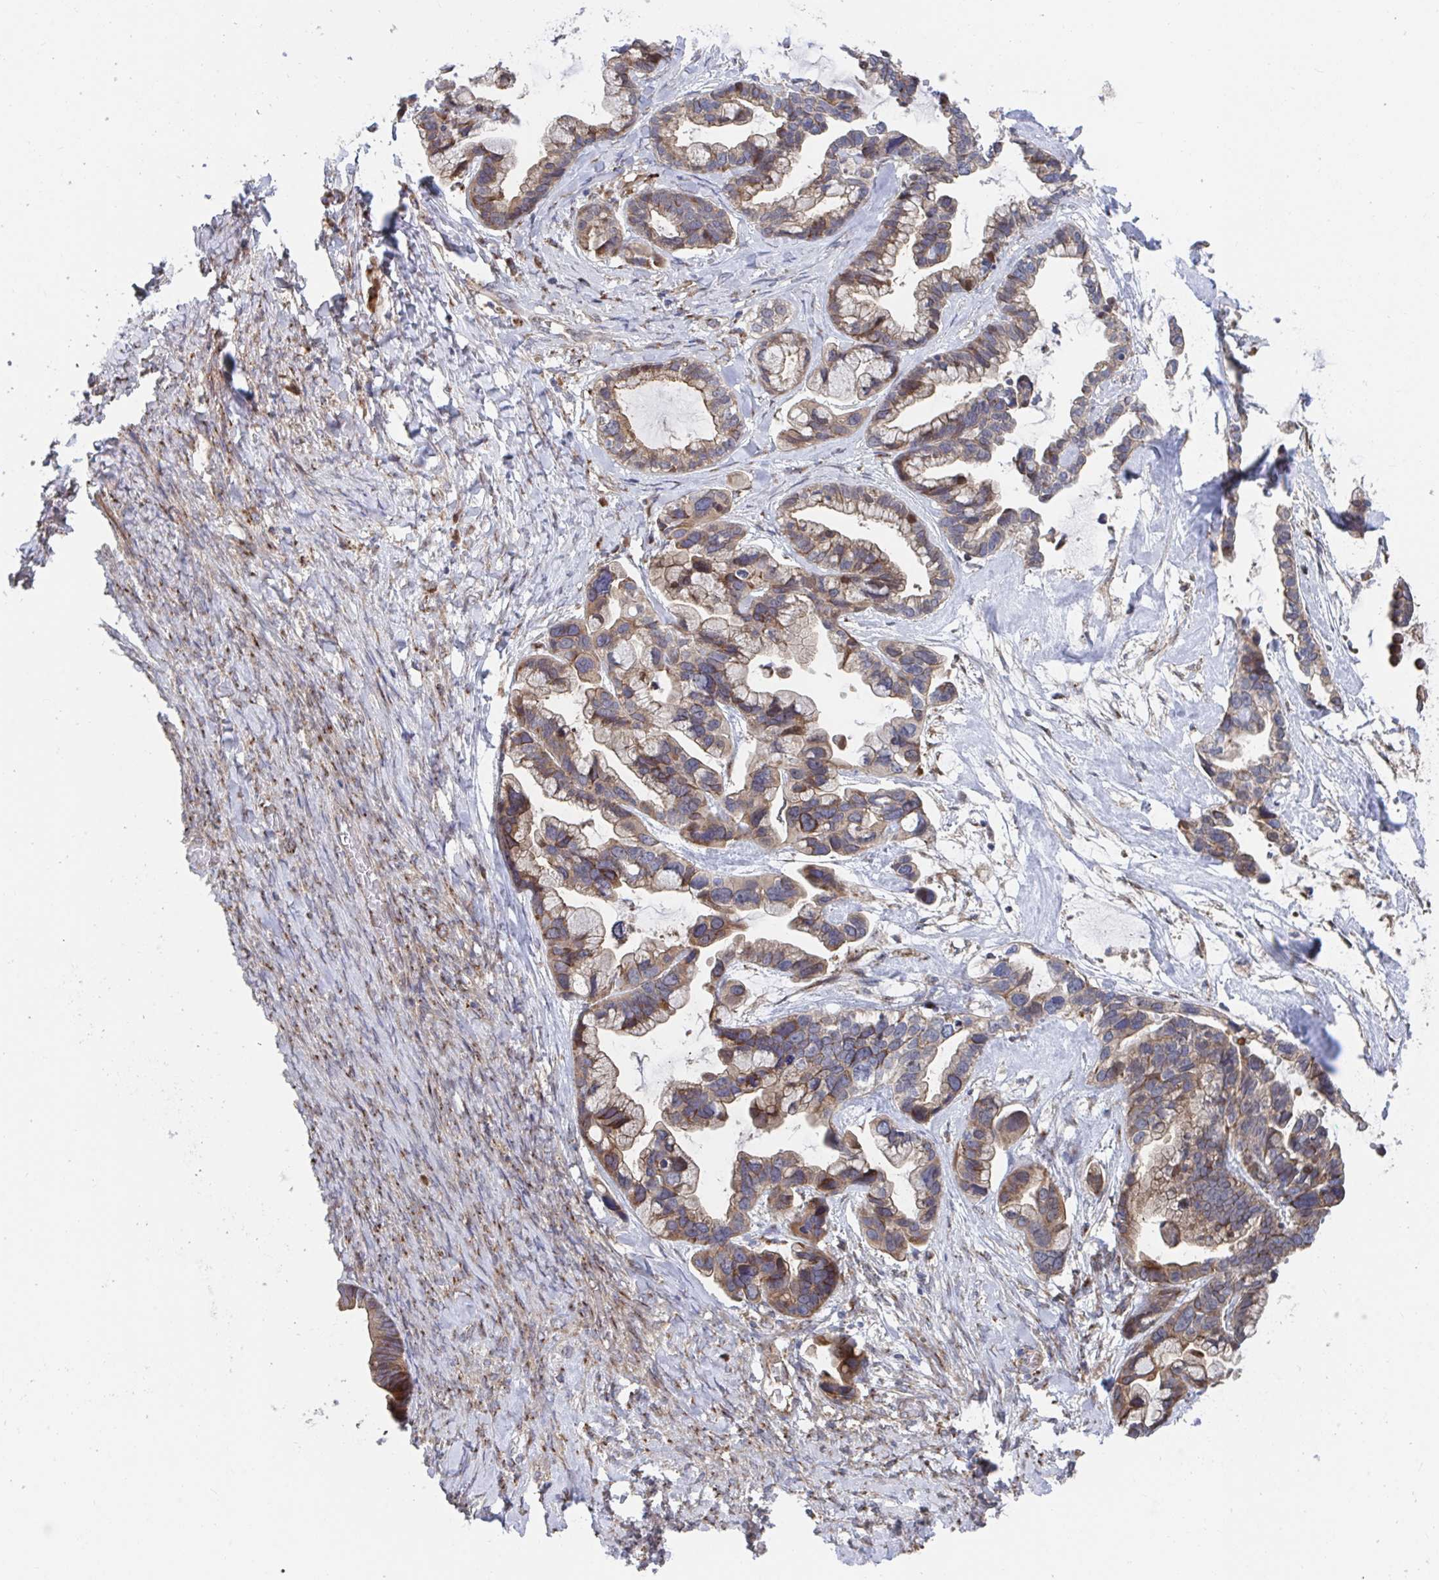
{"staining": {"intensity": "moderate", "quantity": ">75%", "location": "cytoplasmic/membranous"}, "tissue": "ovarian cancer", "cell_type": "Tumor cells", "image_type": "cancer", "snomed": [{"axis": "morphology", "description": "Cystadenocarcinoma, serous, NOS"}, {"axis": "topography", "description": "Ovary"}], "caption": "This histopathology image displays immunohistochemistry (IHC) staining of ovarian cancer, with medium moderate cytoplasmic/membranous expression in approximately >75% of tumor cells.", "gene": "FJX1", "patient": {"sex": "female", "age": 56}}